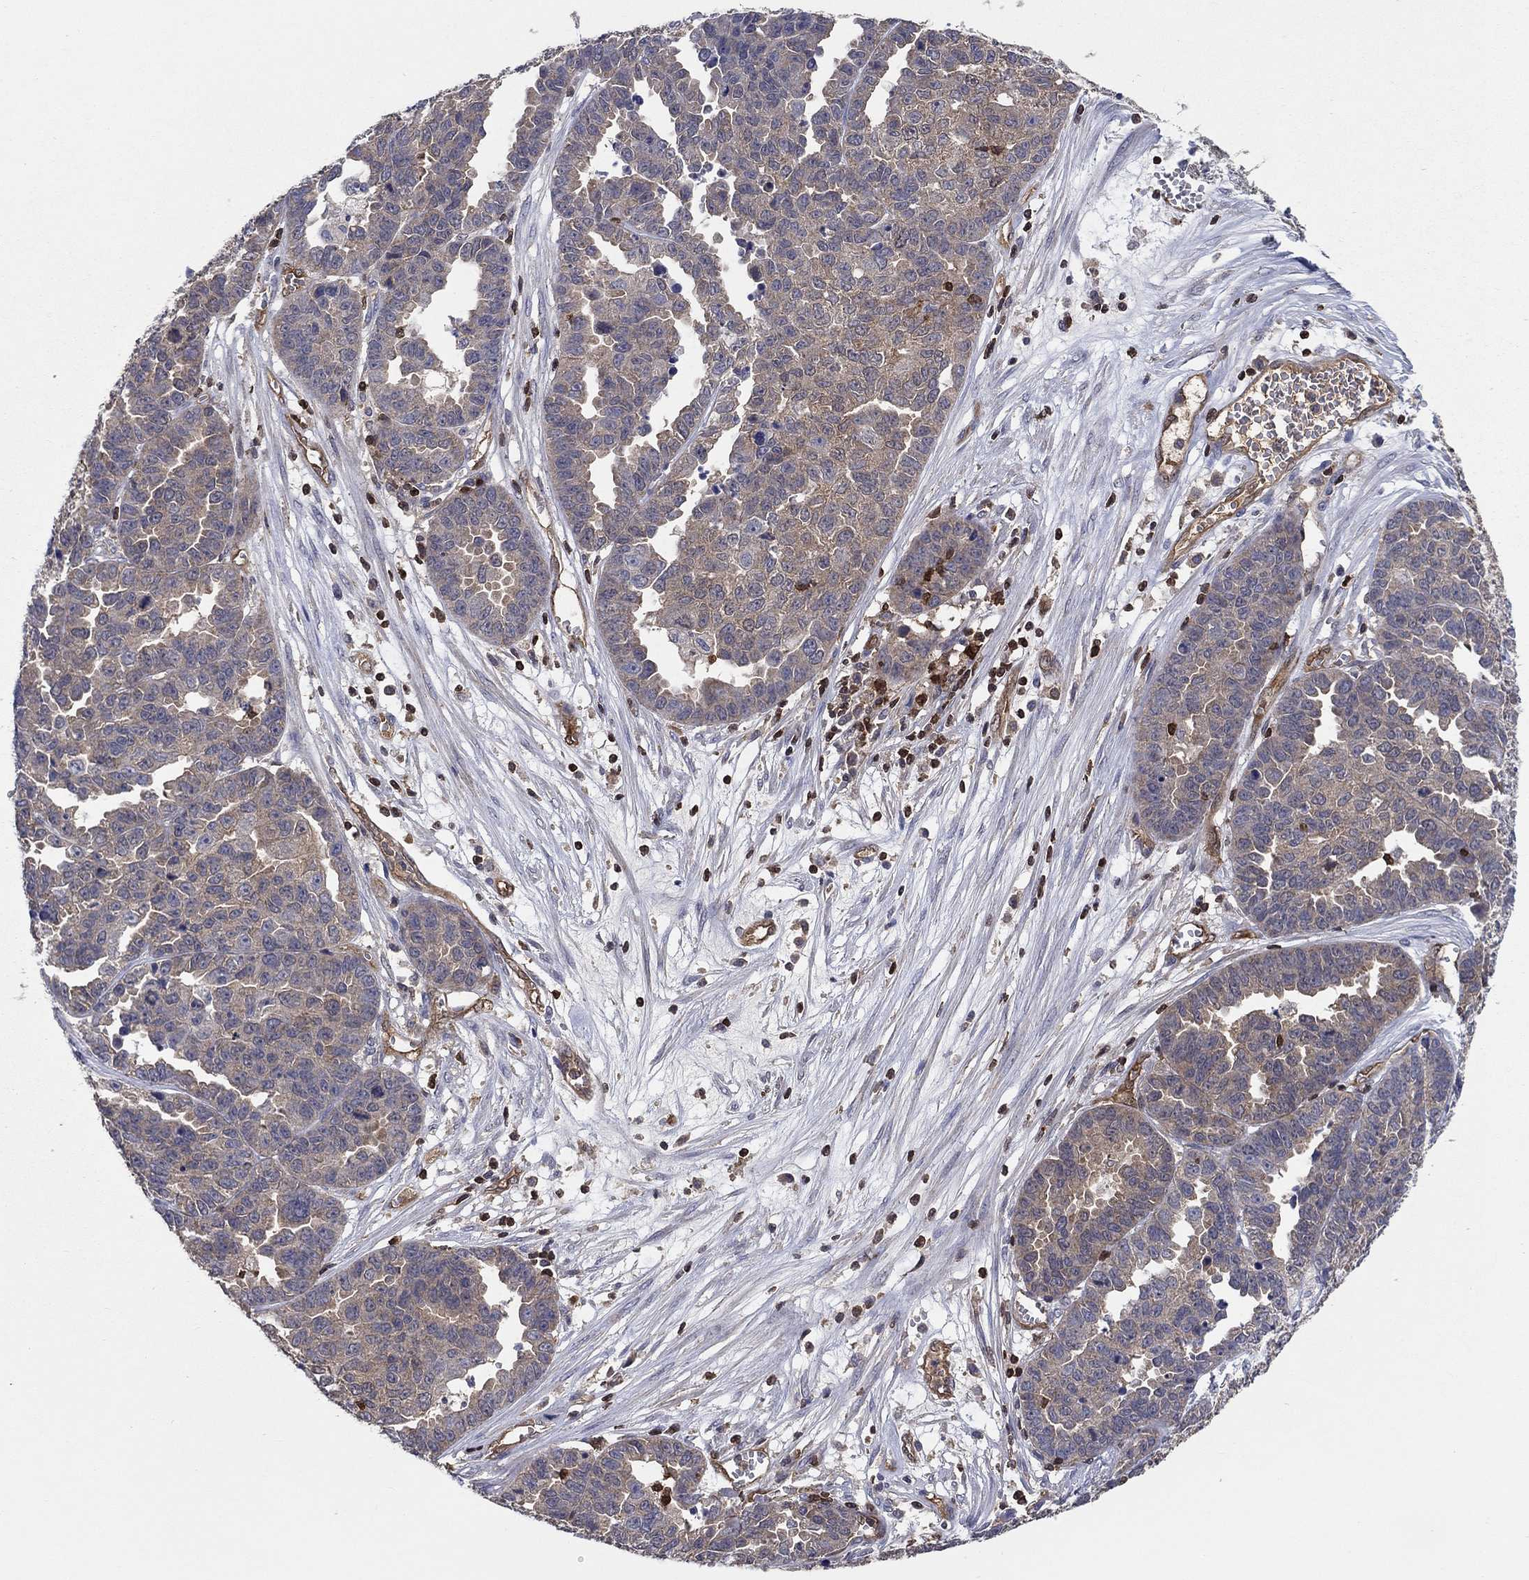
{"staining": {"intensity": "weak", "quantity": "<25%", "location": "cytoplasmic/membranous"}, "tissue": "ovarian cancer", "cell_type": "Tumor cells", "image_type": "cancer", "snomed": [{"axis": "morphology", "description": "Cystadenocarcinoma, serous, NOS"}, {"axis": "topography", "description": "Ovary"}], "caption": "Immunohistochemistry of ovarian cancer (serous cystadenocarcinoma) shows no positivity in tumor cells.", "gene": "AGFG2", "patient": {"sex": "female", "age": 87}}